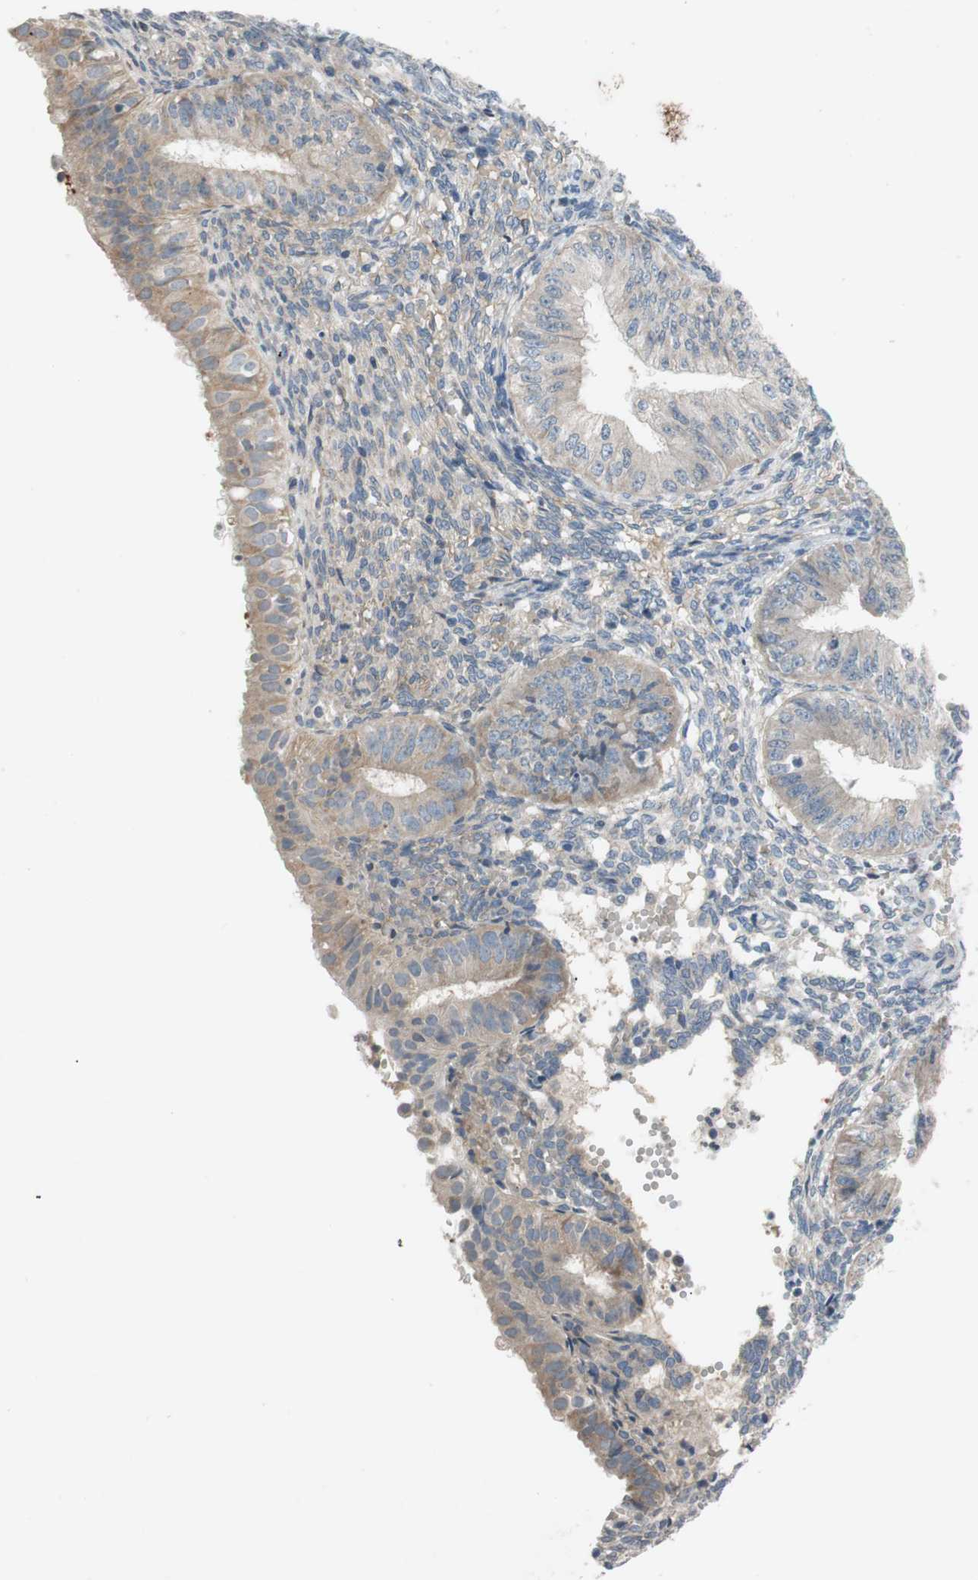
{"staining": {"intensity": "weak", "quantity": ">75%", "location": "cytoplasmic/membranous"}, "tissue": "endometrial cancer", "cell_type": "Tumor cells", "image_type": "cancer", "snomed": [{"axis": "morphology", "description": "Normal tissue, NOS"}, {"axis": "morphology", "description": "Adenocarcinoma, NOS"}, {"axis": "topography", "description": "Endometrium"}], "caption": "A high-resolution histopathology image shows immunohistochemistry (IHC) staining of endometrial cancer, which displays weak cytoplasmic/membranous positivity in about >75% of tumor cells. (Stains: DAB in brown, nuclei in blue, Microscopy: brightfield microscopy at high magnification).", "gene": "ADD2", "patient": {"sex": "female", "age": 53}}